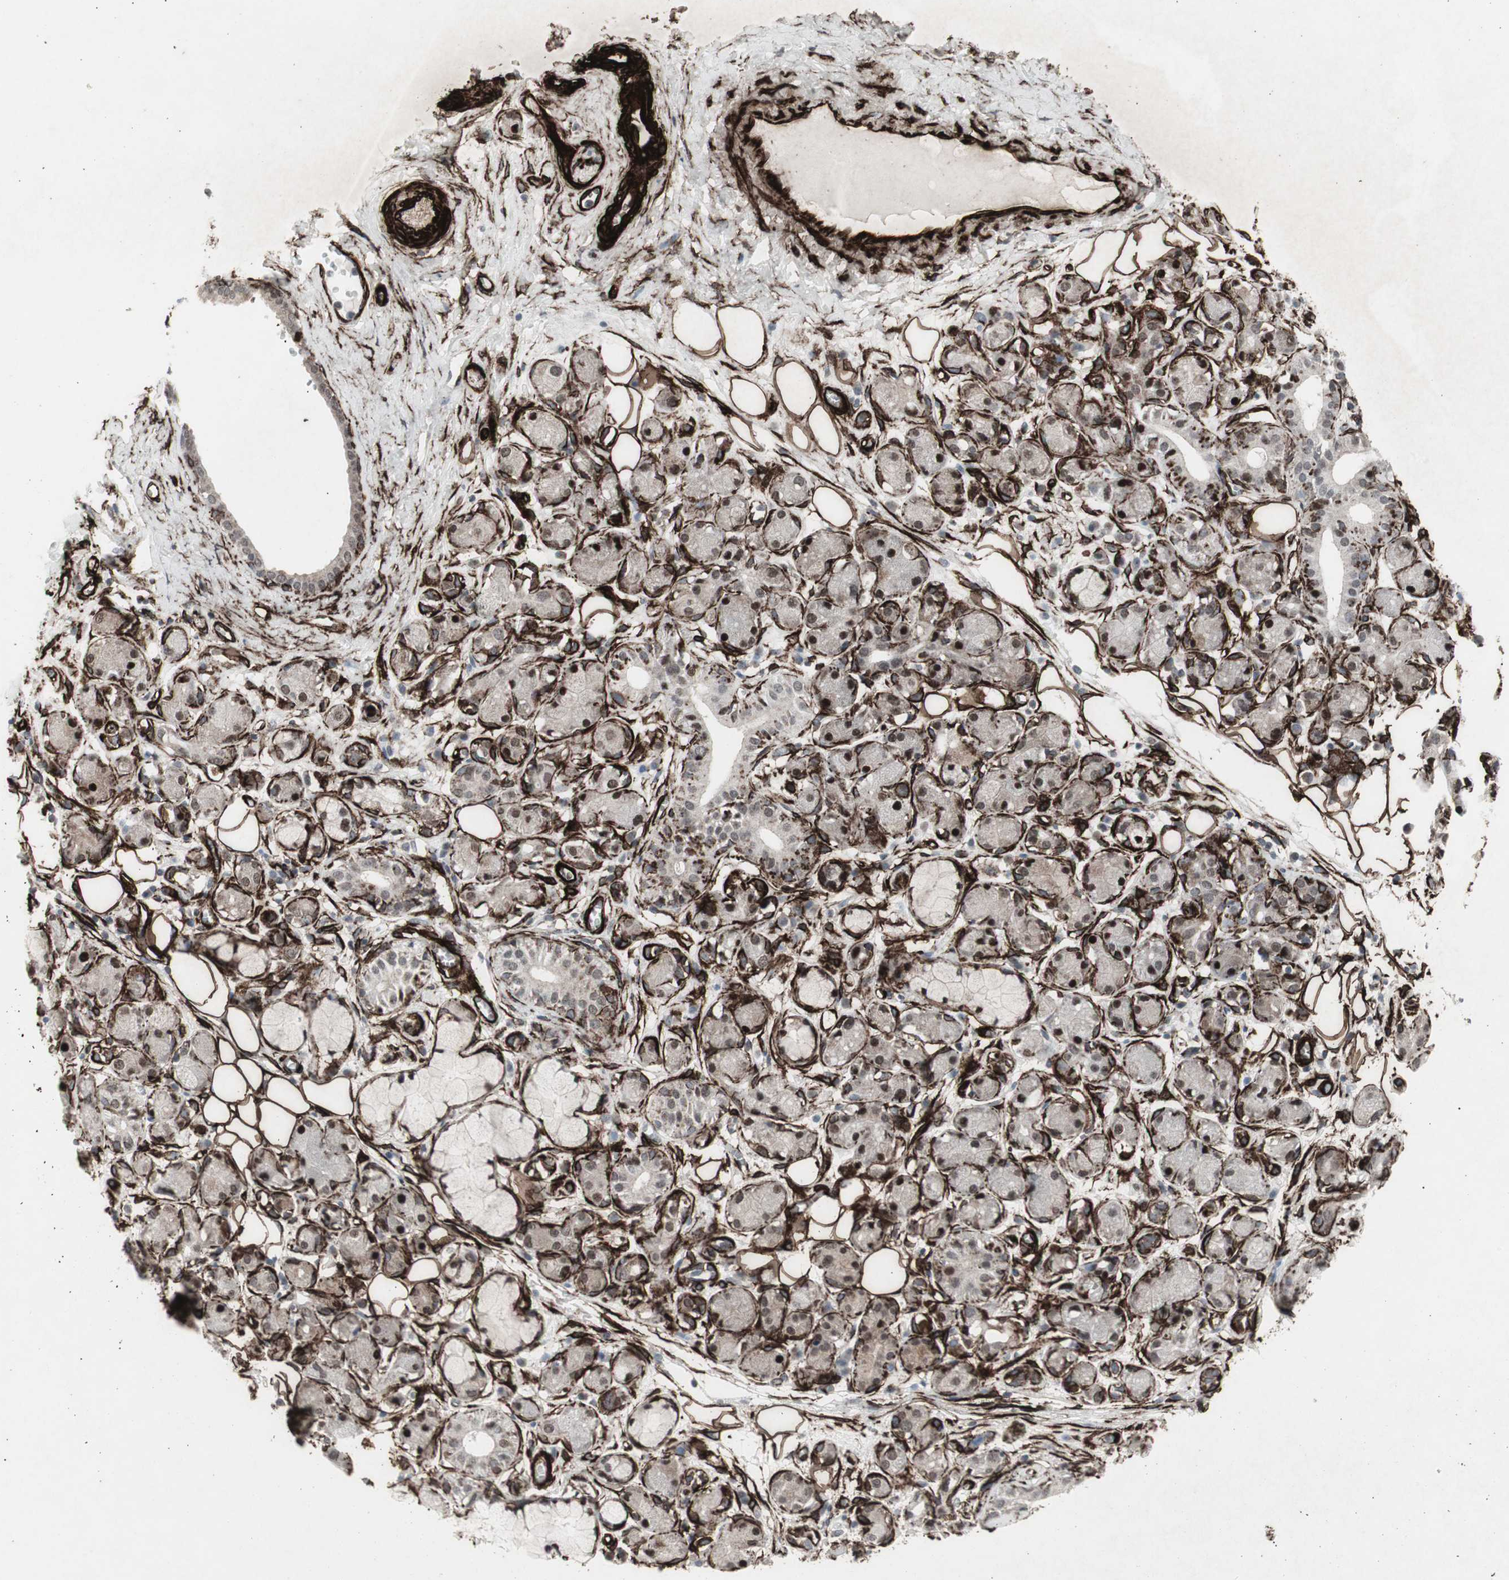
{"staining": {"intensity": "strong", "quantity": ">75%", "location": "cytoplasmic/membranous"}, "tissue": "adipose tissue", "cell_type": "Adipocytes", "image_type": "normal", "snomed": [{"axis": "morphology", "description": "Normal tissue, NOS"}, {"axis": "morphology", "description": "Inflammation, NOS"}, {"axis": "topography", "description": "Vascular tissue"}, {"axis": "topography", "description": "Salivary gland"}], "caption": "Adipose tissue was stained to show a protein in brown. There is high levels of strong cytoplasmic/membranous positivity in about >75% of adipocytes.", "gene": "PDGFA", "patient": {"sex": "female", "age": 75}}